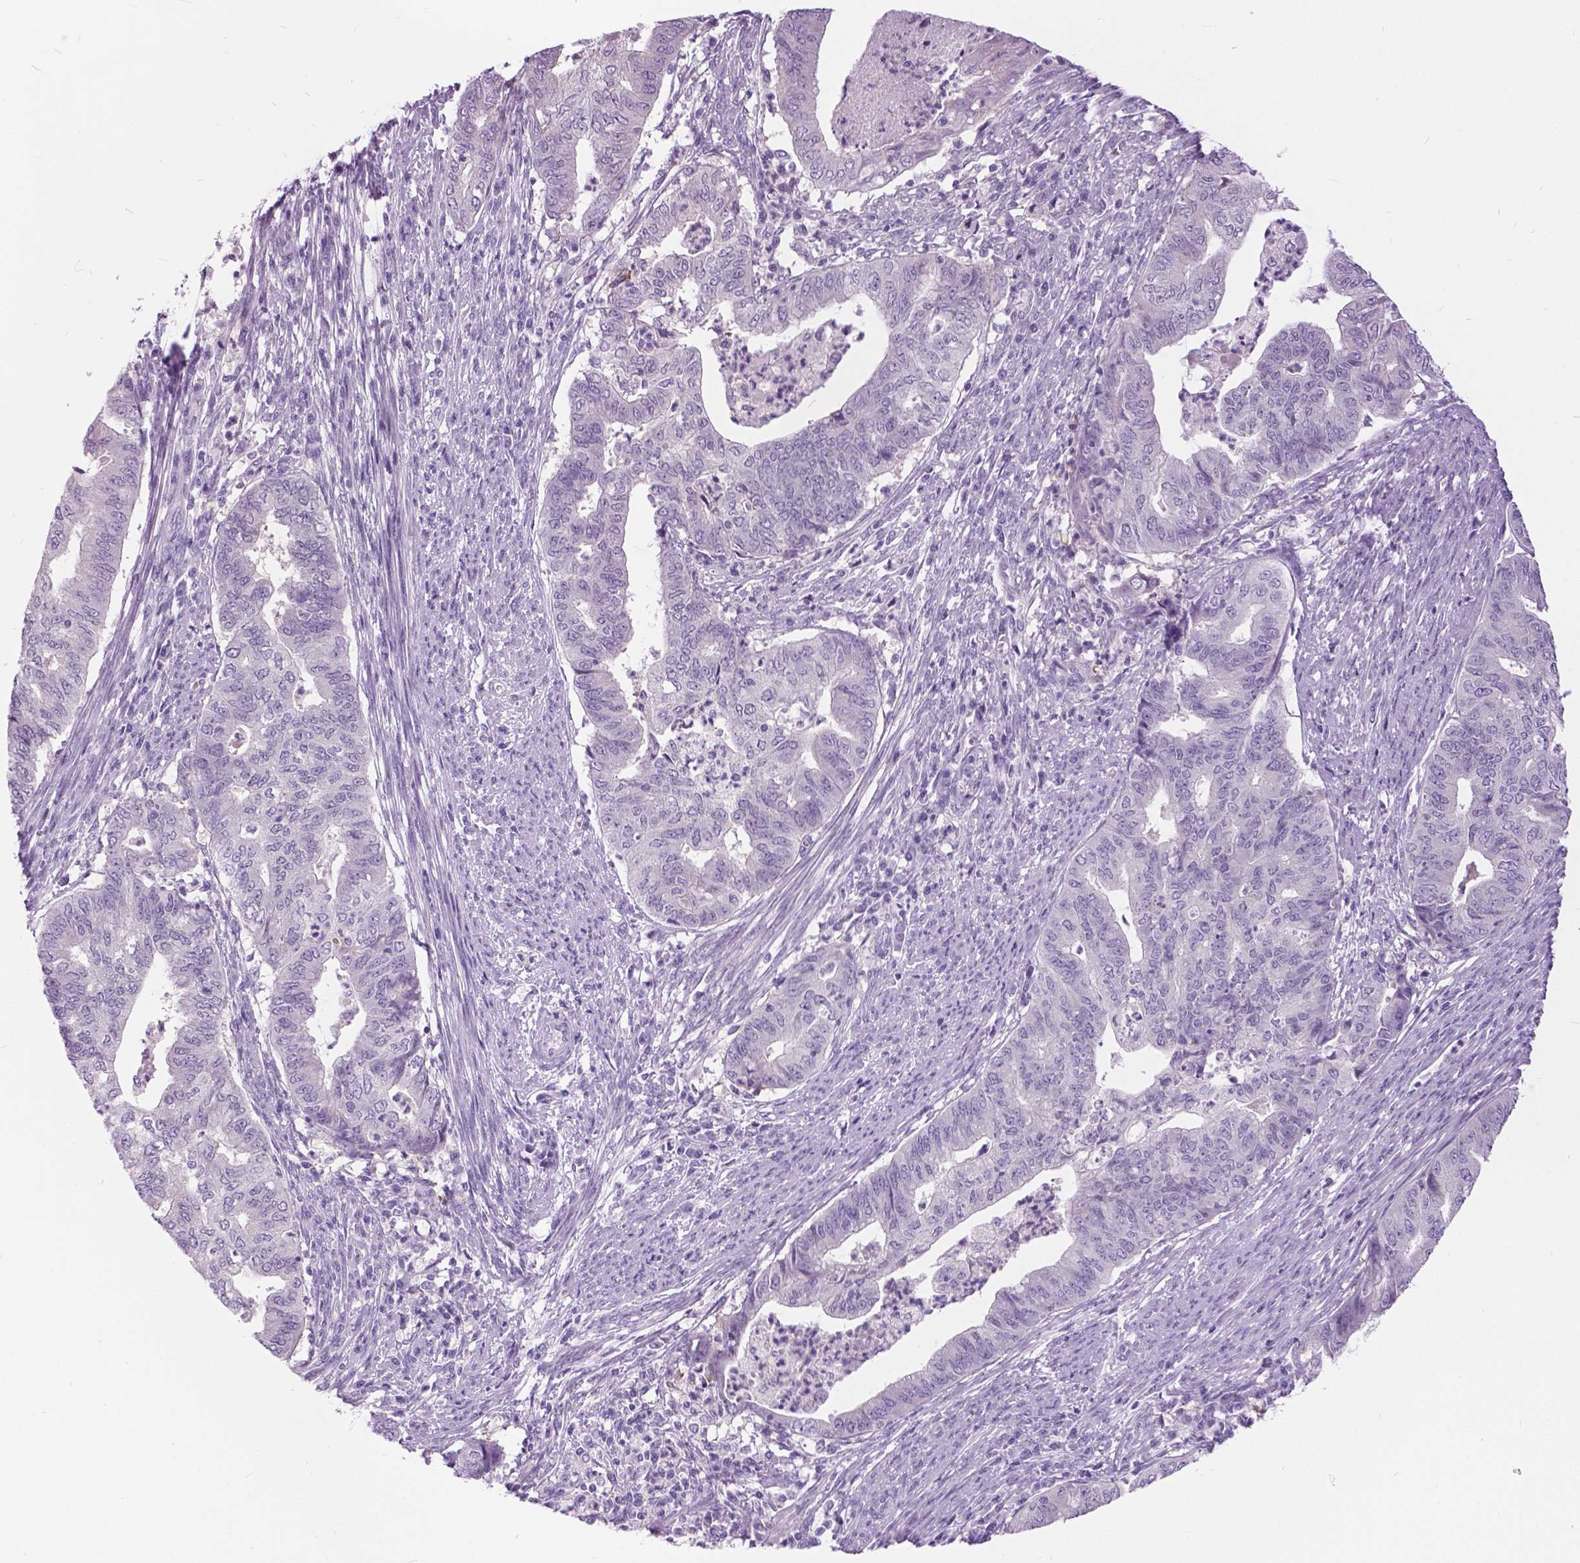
{"staining": {"intensity": "negative", "quantity": "none", "location": "none"}, "tissue": "endometrial cancer", "cell_type": "Tumor cells", "image_type": "cancer", "snomed": [{"axis": "morphology", "description": "Adenocarcinoma, NOS"}, {"axis": "topography", "description": "Endometrium"}], "caption": "Immunohistochemistry (IHC) image of human adenocarcinoma (endometrial) stained for a protein (brown), which shows no positivity in tumor cells.", "gene": "TP53TG5", "patient": {"sex": "female", "age": 79}}